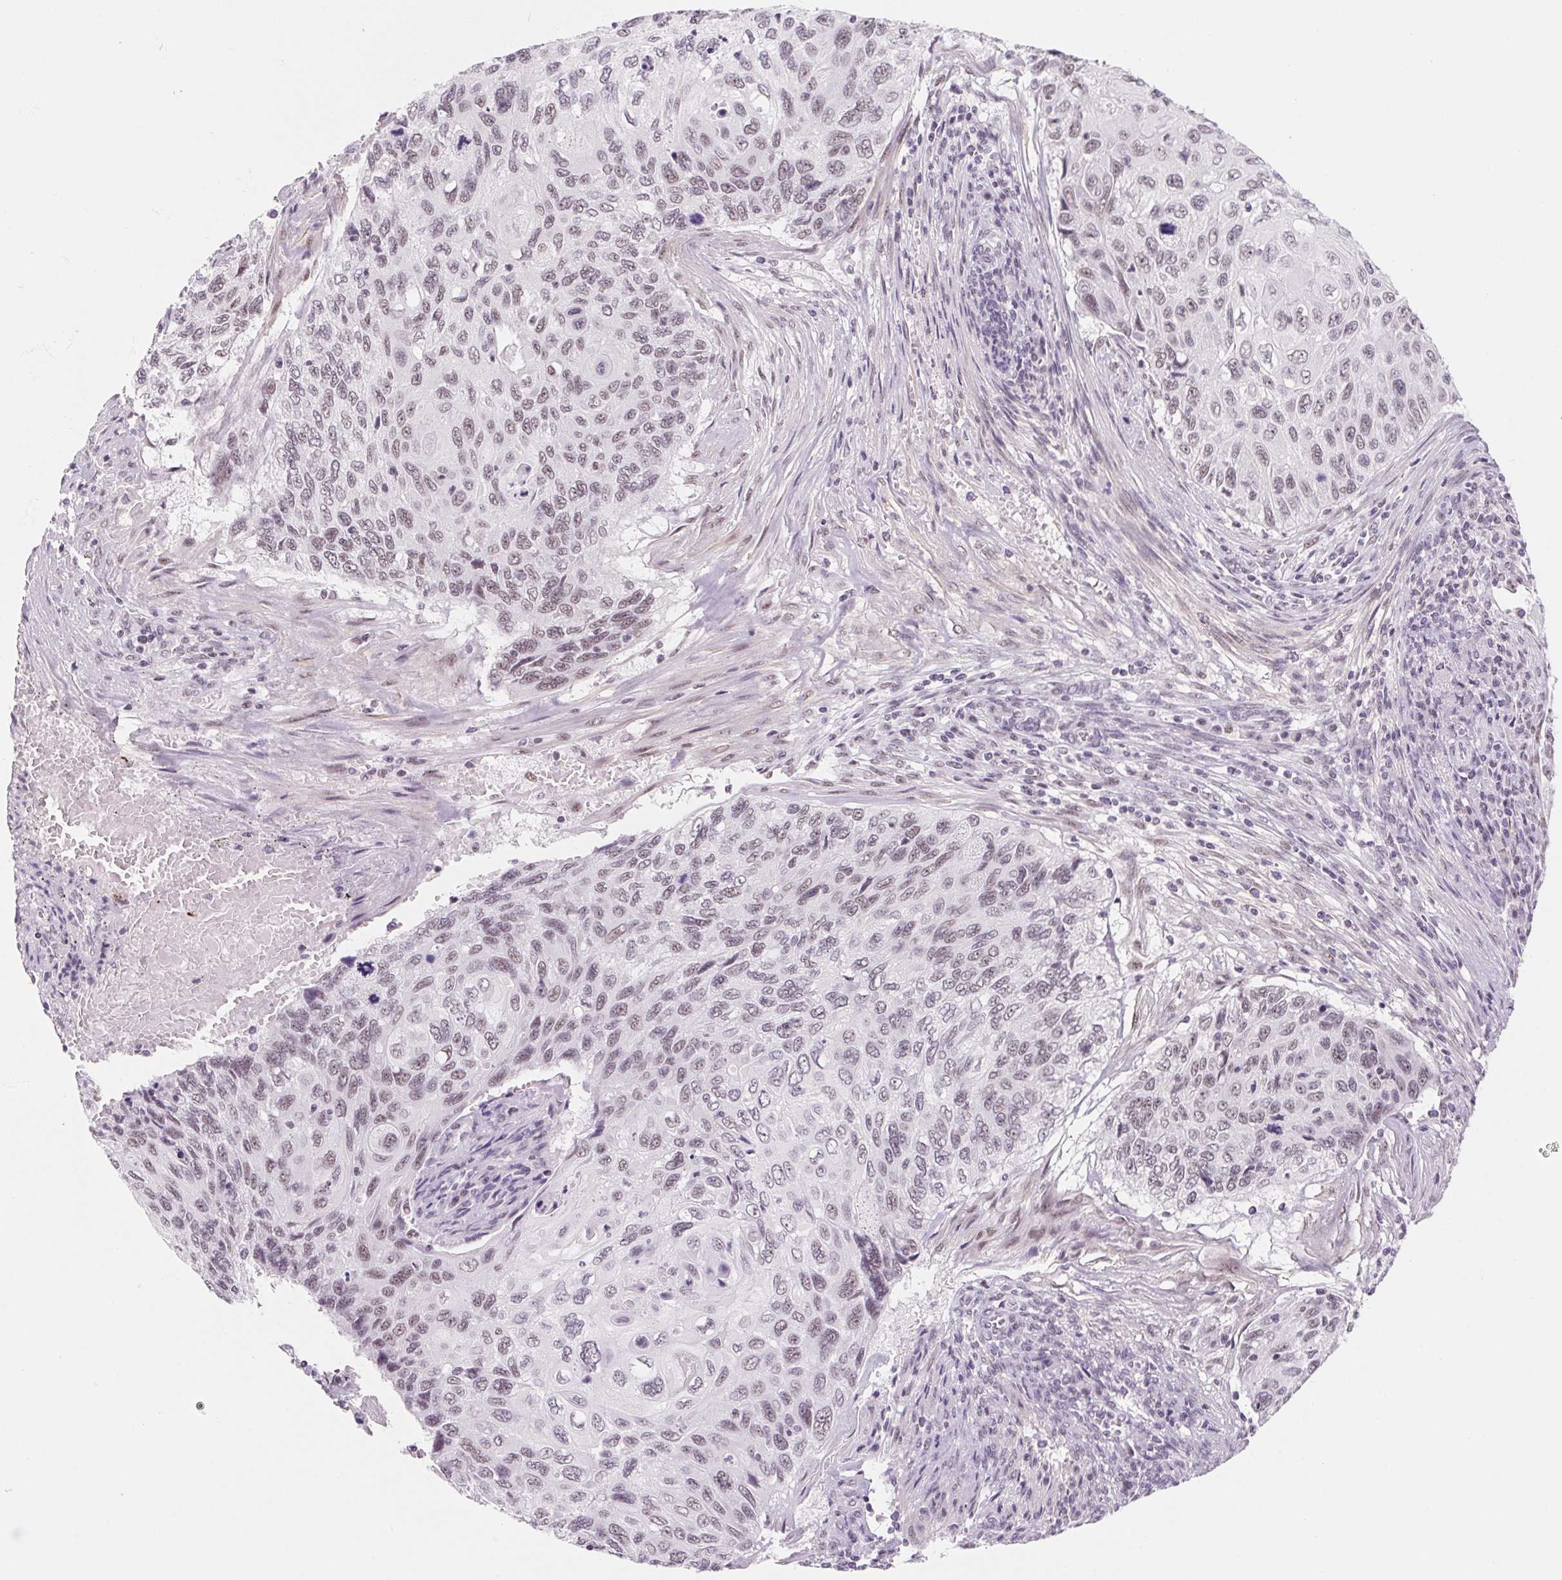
{"staining": {"intensity": "weak", "quantity": "25%-75%", "location": "nuclear"}, "tissue": "cervical cancer", "cell_type": "Tumor cells", "image_type": "cancer", "snomed": [{"axis": "morphology", "description": "Squamous cell carcinoma, NOS"}, {"axis": "topography", "description": "Cervix"}], "caption": "DAB immunohistochemical staining of cervical cancer (squamous cell carcinoma) shows weak nuclear protein positivity in approximately 25%-75% of tumor cells.", "gene": "ZIC4", "patient": {"sex": "female", "age": 70}}